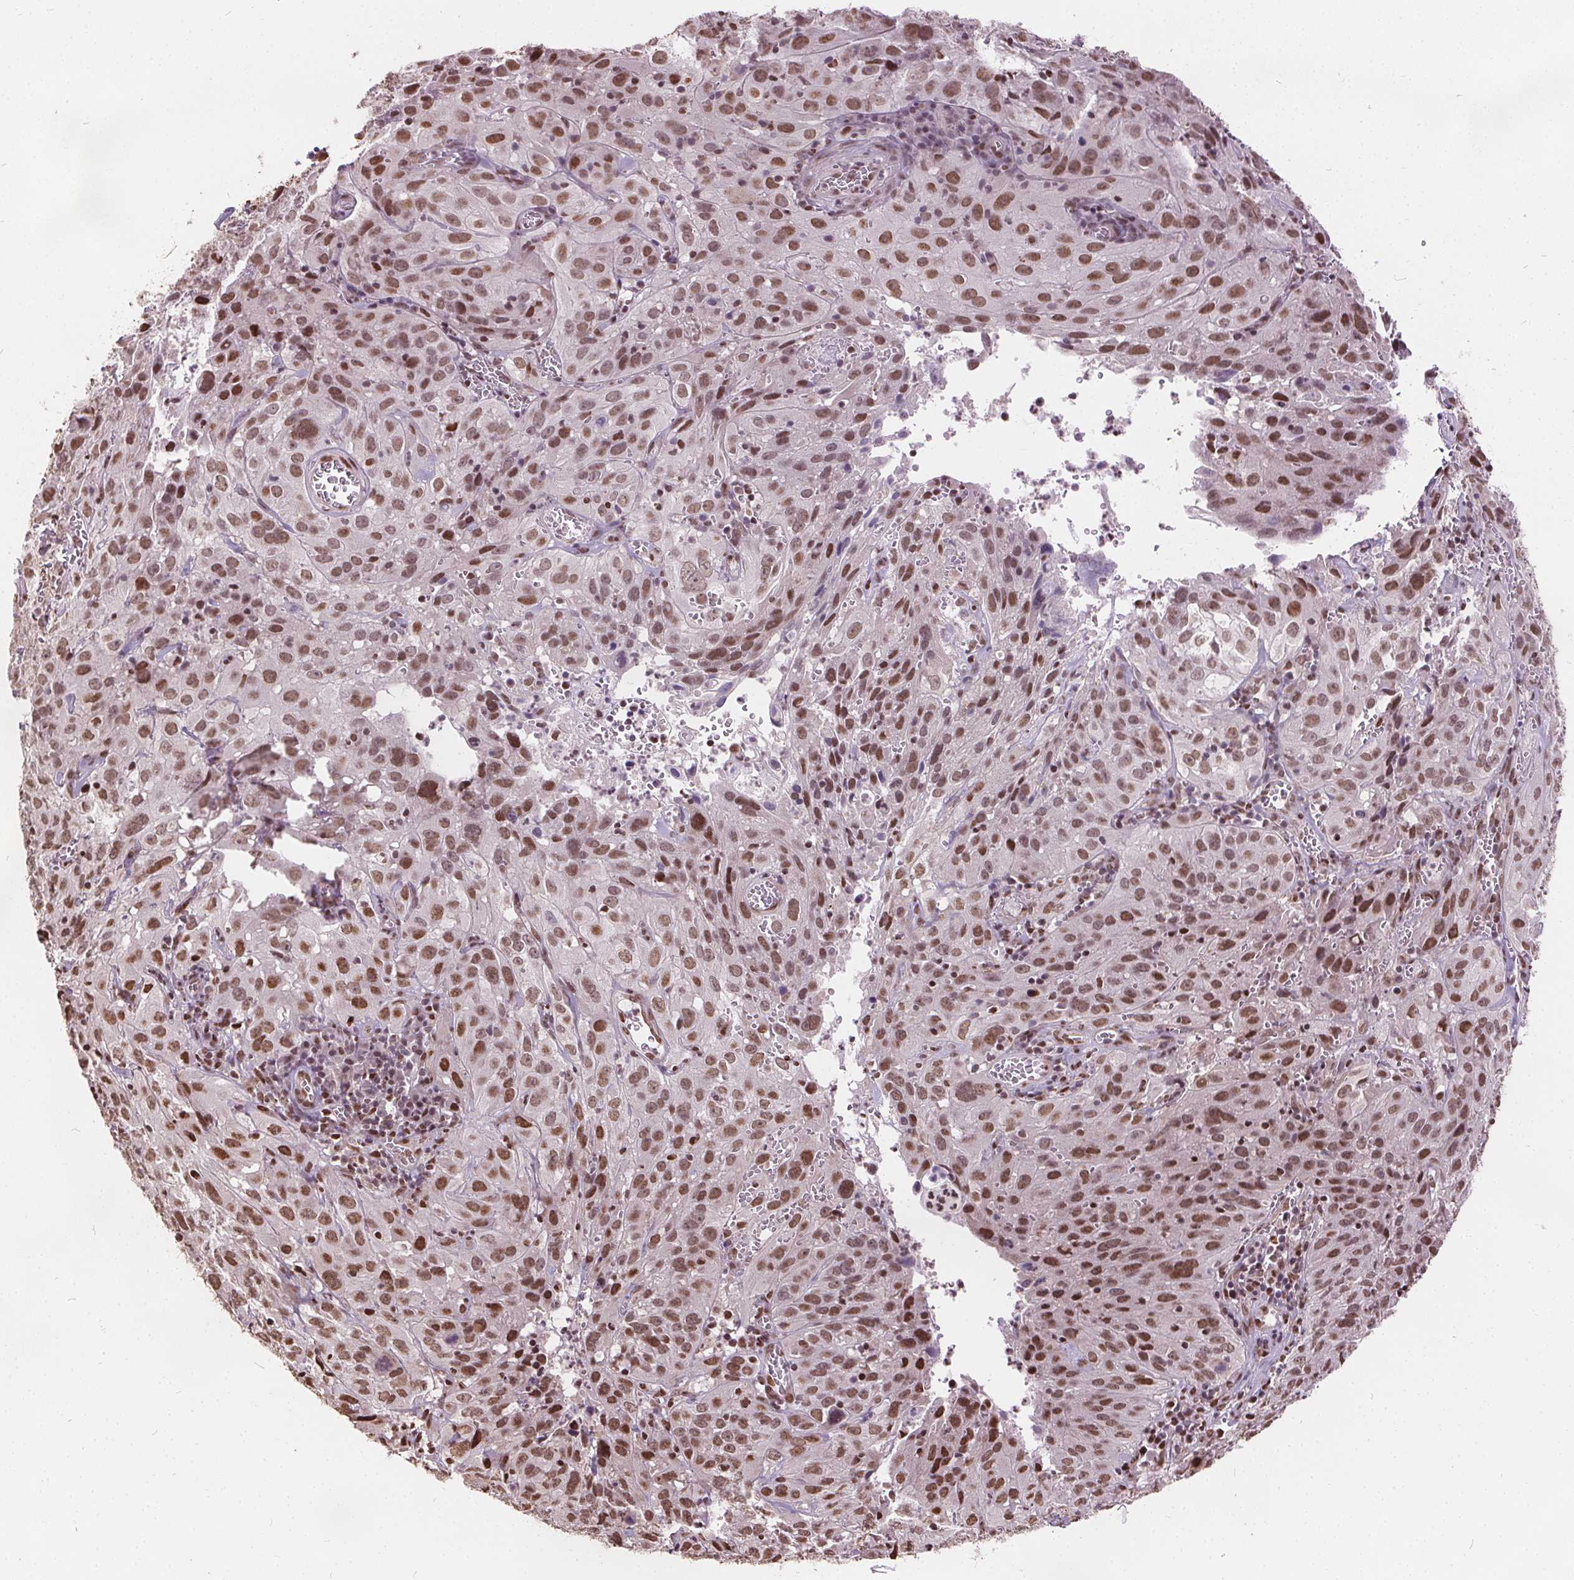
{"staining": {"intensity": "moderate", "quantity": ">75%", "location": "nuclear"}, "tissue": "cervical cancer", "cell_type": "Tumor cells", "image_type": "cancer", "snomed": [{"axis": "morphology", "description": "Squamous cell carcinoma, NOS"}, {"axis": "topography", "description": "Cervix"}], "caption": "This photomicrograph displays squamous cell carcinoma (cervical) stained with immunohistochemistry (IHC) to label a protein in brown. The nuclear of tumor cells show moderate positivity for the protein. Nuclei are counter-stained blue.", "gene": "ISLR2", "patient": {"sex": "female", "age": 32}}